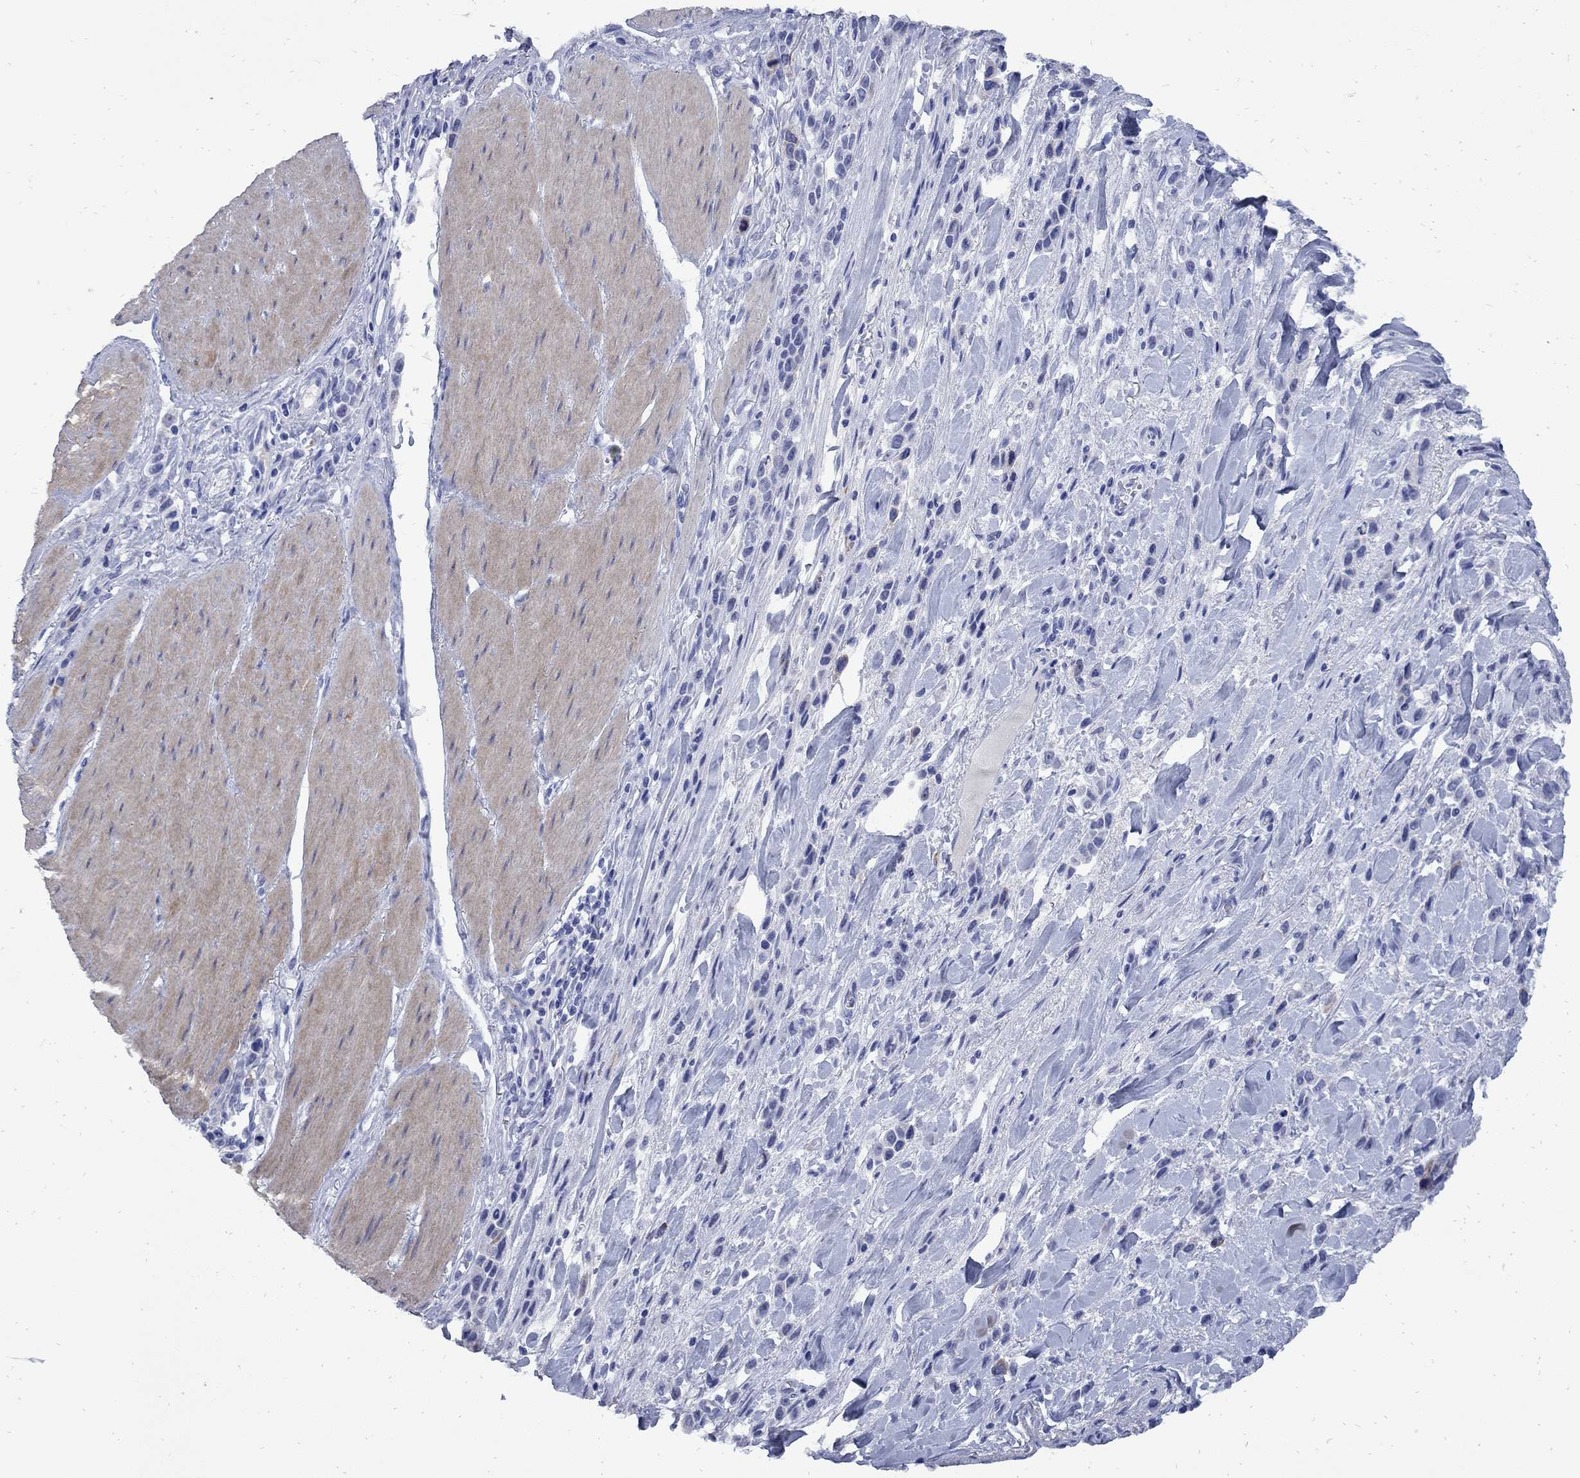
{"staining": {"intensity": "weak", "quantity": "<25%", "location": "cytoplasmic/membranous"}, "tissue": "stomach cancer", "cell_type": "Tumor cells", "image_type": "cancer", "snomed": [{"axis": "morphology", "description": "Adenocarcinoma, NOS"}, {"axis": "topography", "description": "Stomach"}], "caption": "Tumor cells show no significant expression in stomach cancer (adenocarcinoma).", "gene": "TACC3", "patient": {"sex": "male", "age": 47}}